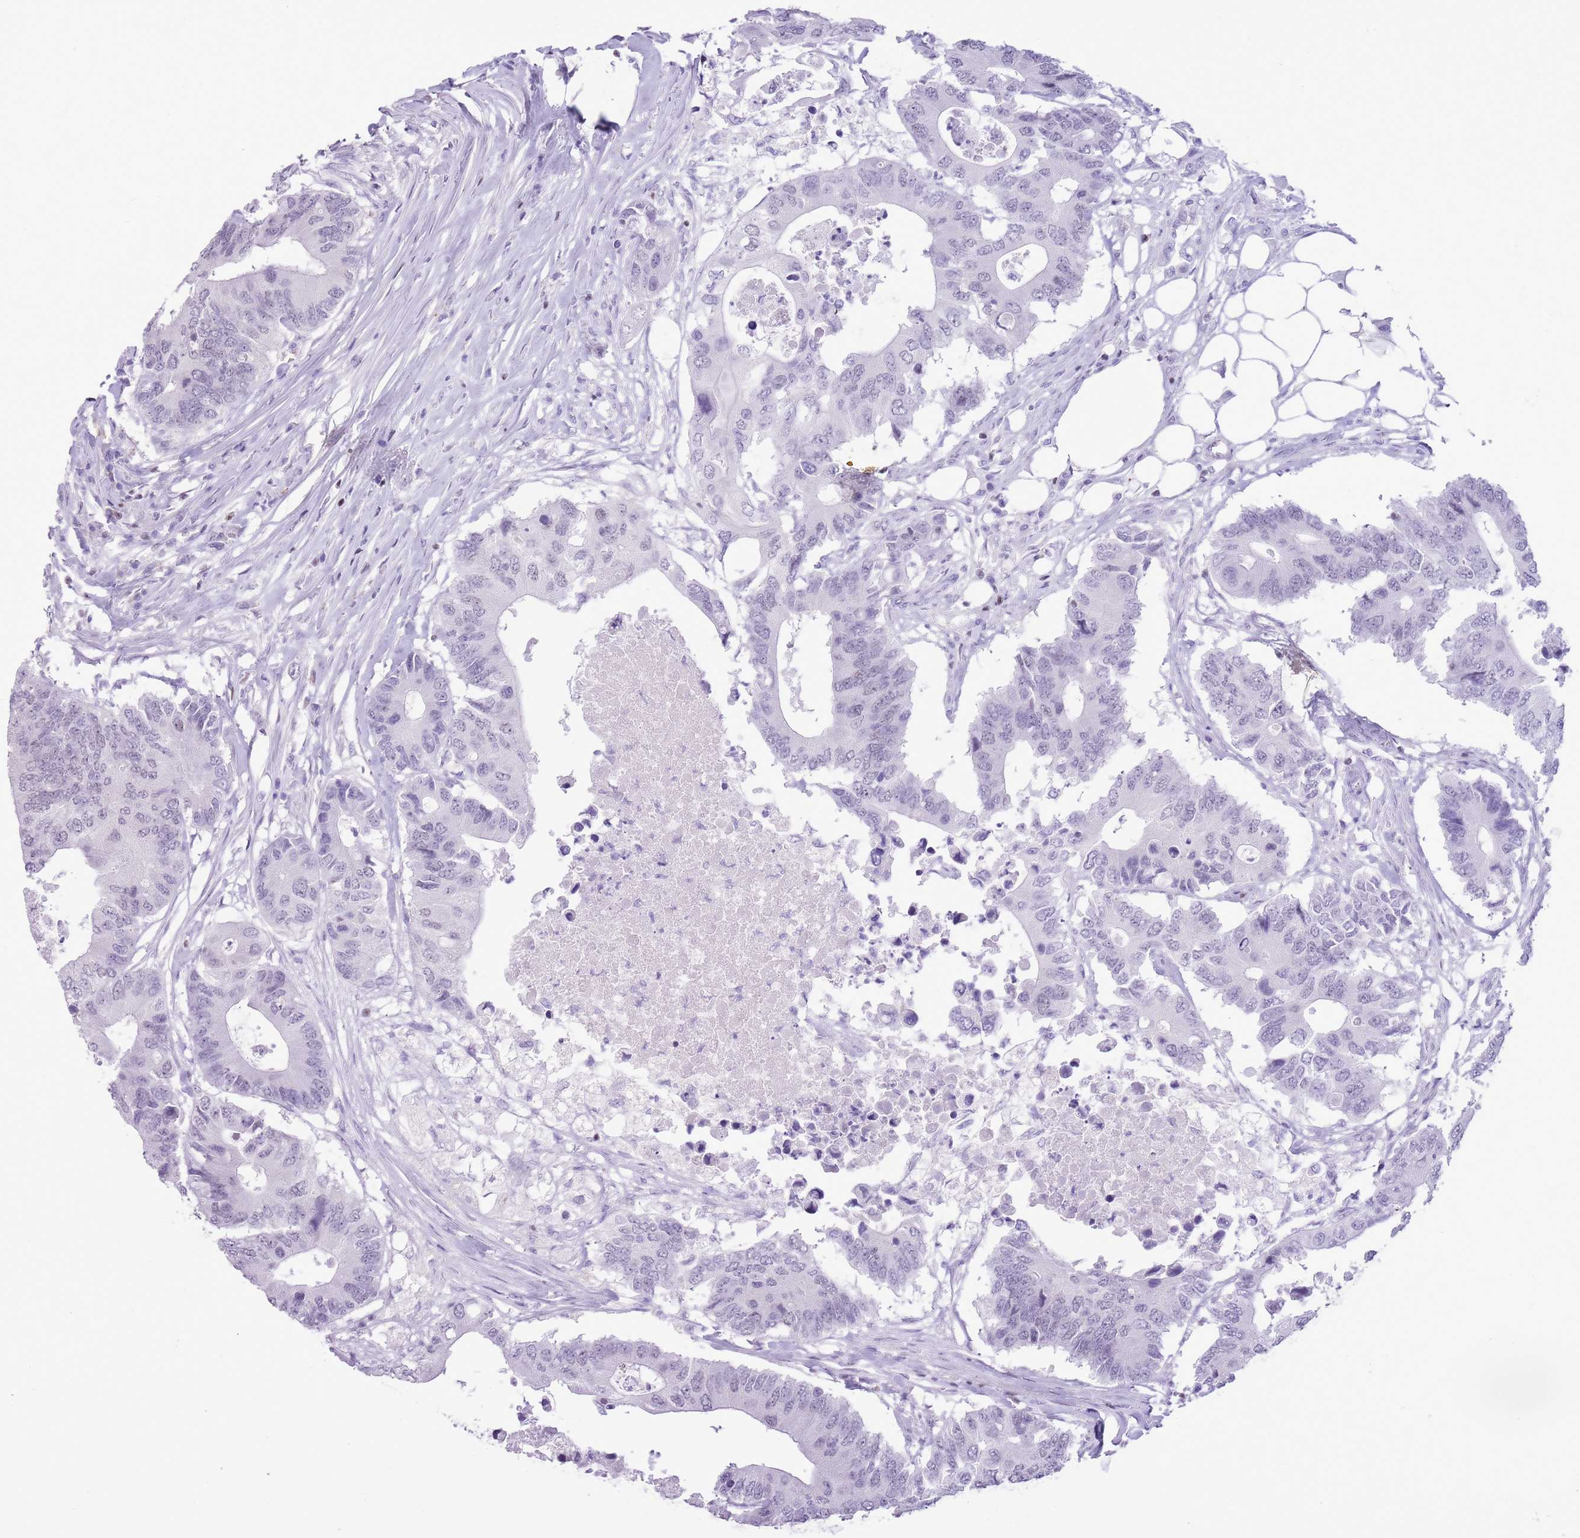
{"staining": {"intensity": "negative", "quantity": "none", "location": "none"}, "tissue": "colorectal cancer", "cell_type": "Tumor cells", "image_type": "cancer", "snomed": [{"axis": "morphology", "description": "Adenocarcinoma, NOS"}, {"axis": "topography", "description": "Colon"}], "caption": "Immunohistochemical staining of human colorectal cancer (adenocarcinoma) displays no significant positivity in tumor cells.", "gene": "BCL11B", "patient": {"sex": "male", "age": 71}}